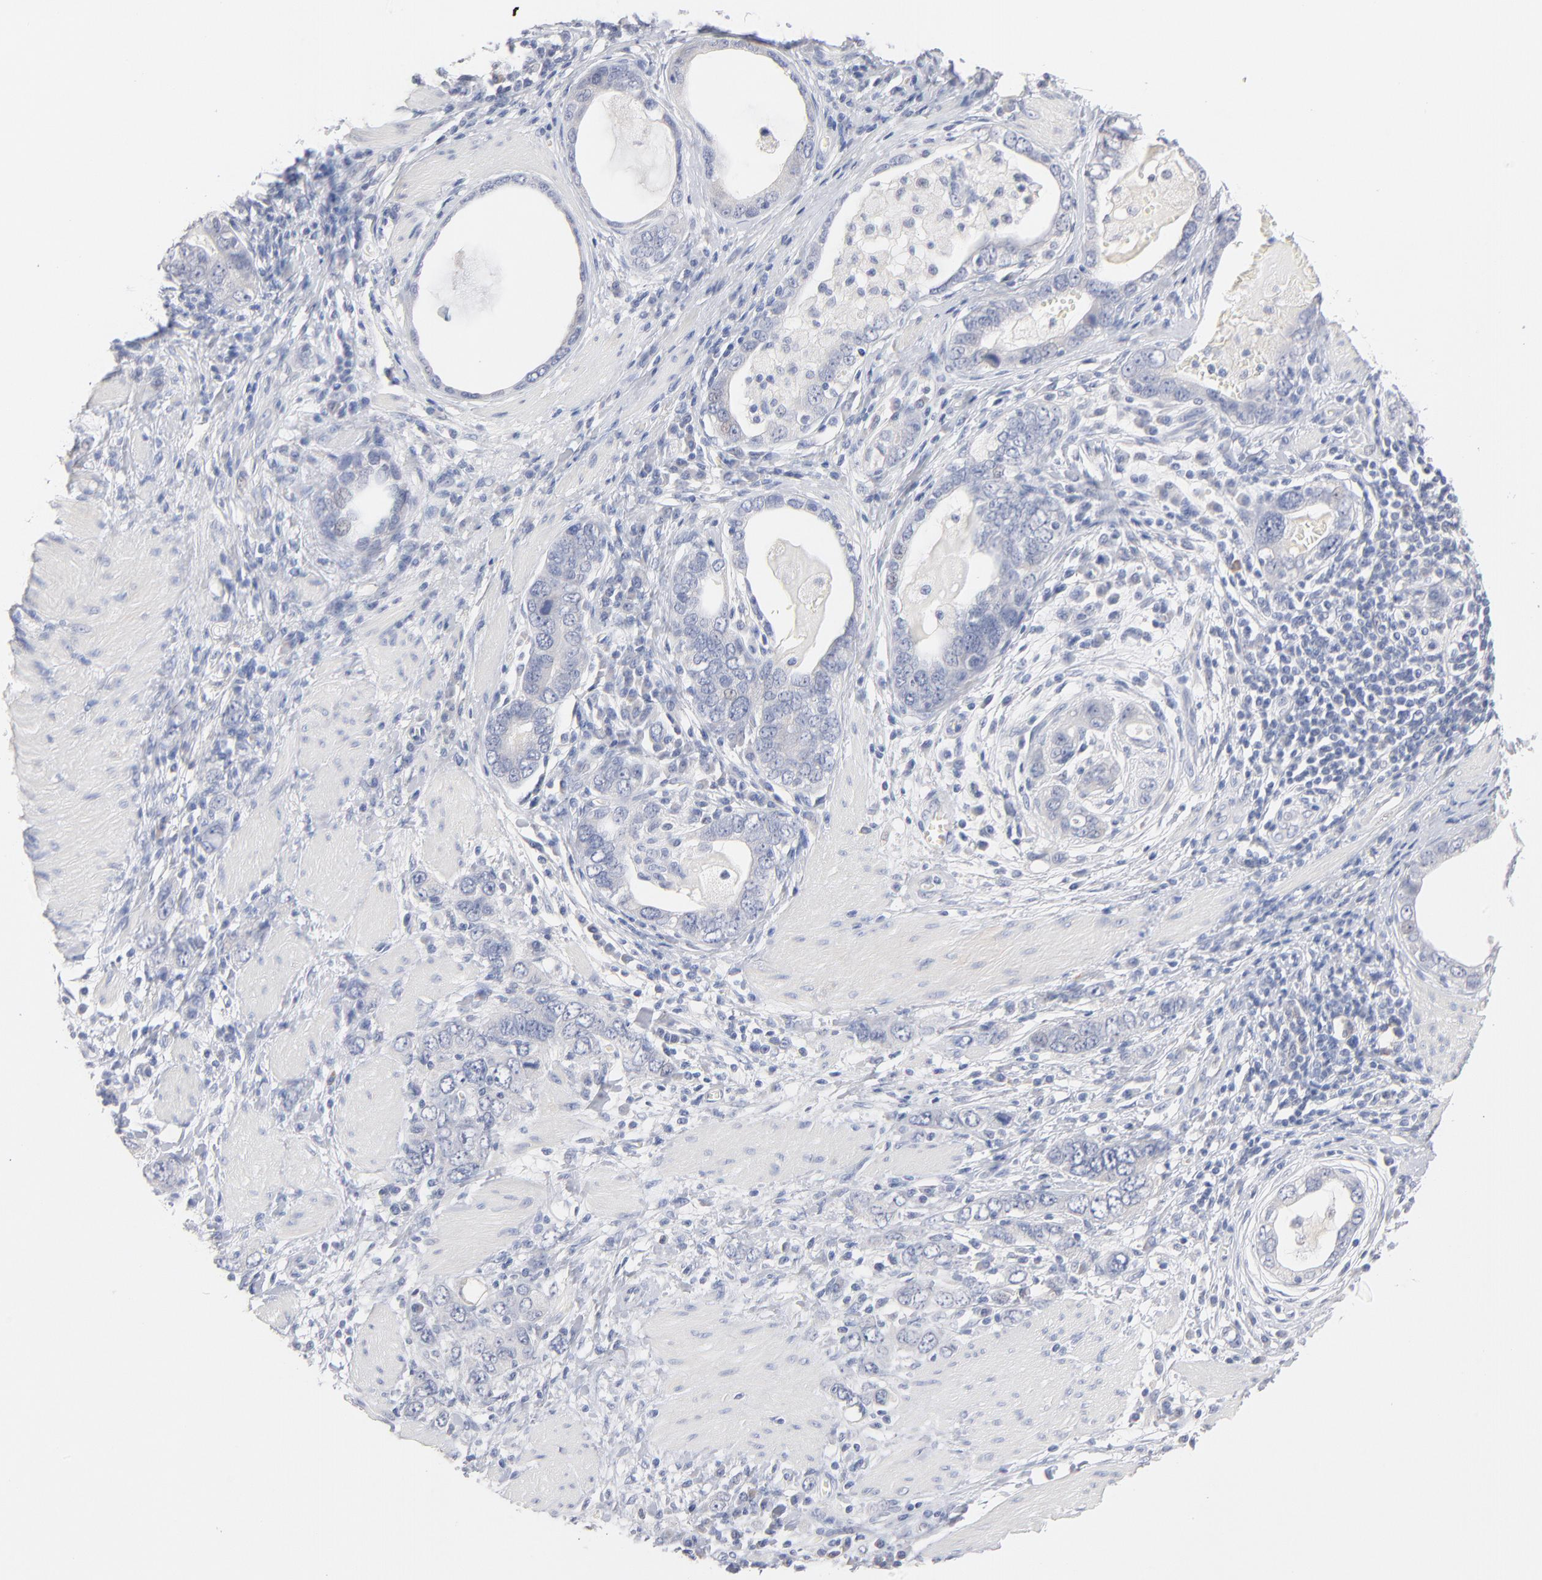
{"staining": {"intensity": "negative", "quantity": "none", "location": "none"}, "tissue": "stomach cancer", "cell_type": "Tumor cells", "image_type": "cancer", "snomed": [{"axis": "morphology", "description": "Adenocarcinoma, NOS"}, {"axis": "topography", "description": "Stomach, lower"}], "caption": "Tumor cells are negative for protein expression in human adenocarcinoma (stomach). The staining is performed using DAB brown chromogen with nuclei counter-stained in using hematoxylin.", "gene": "F12", "patient": {"sex": "female", "age": 93}}